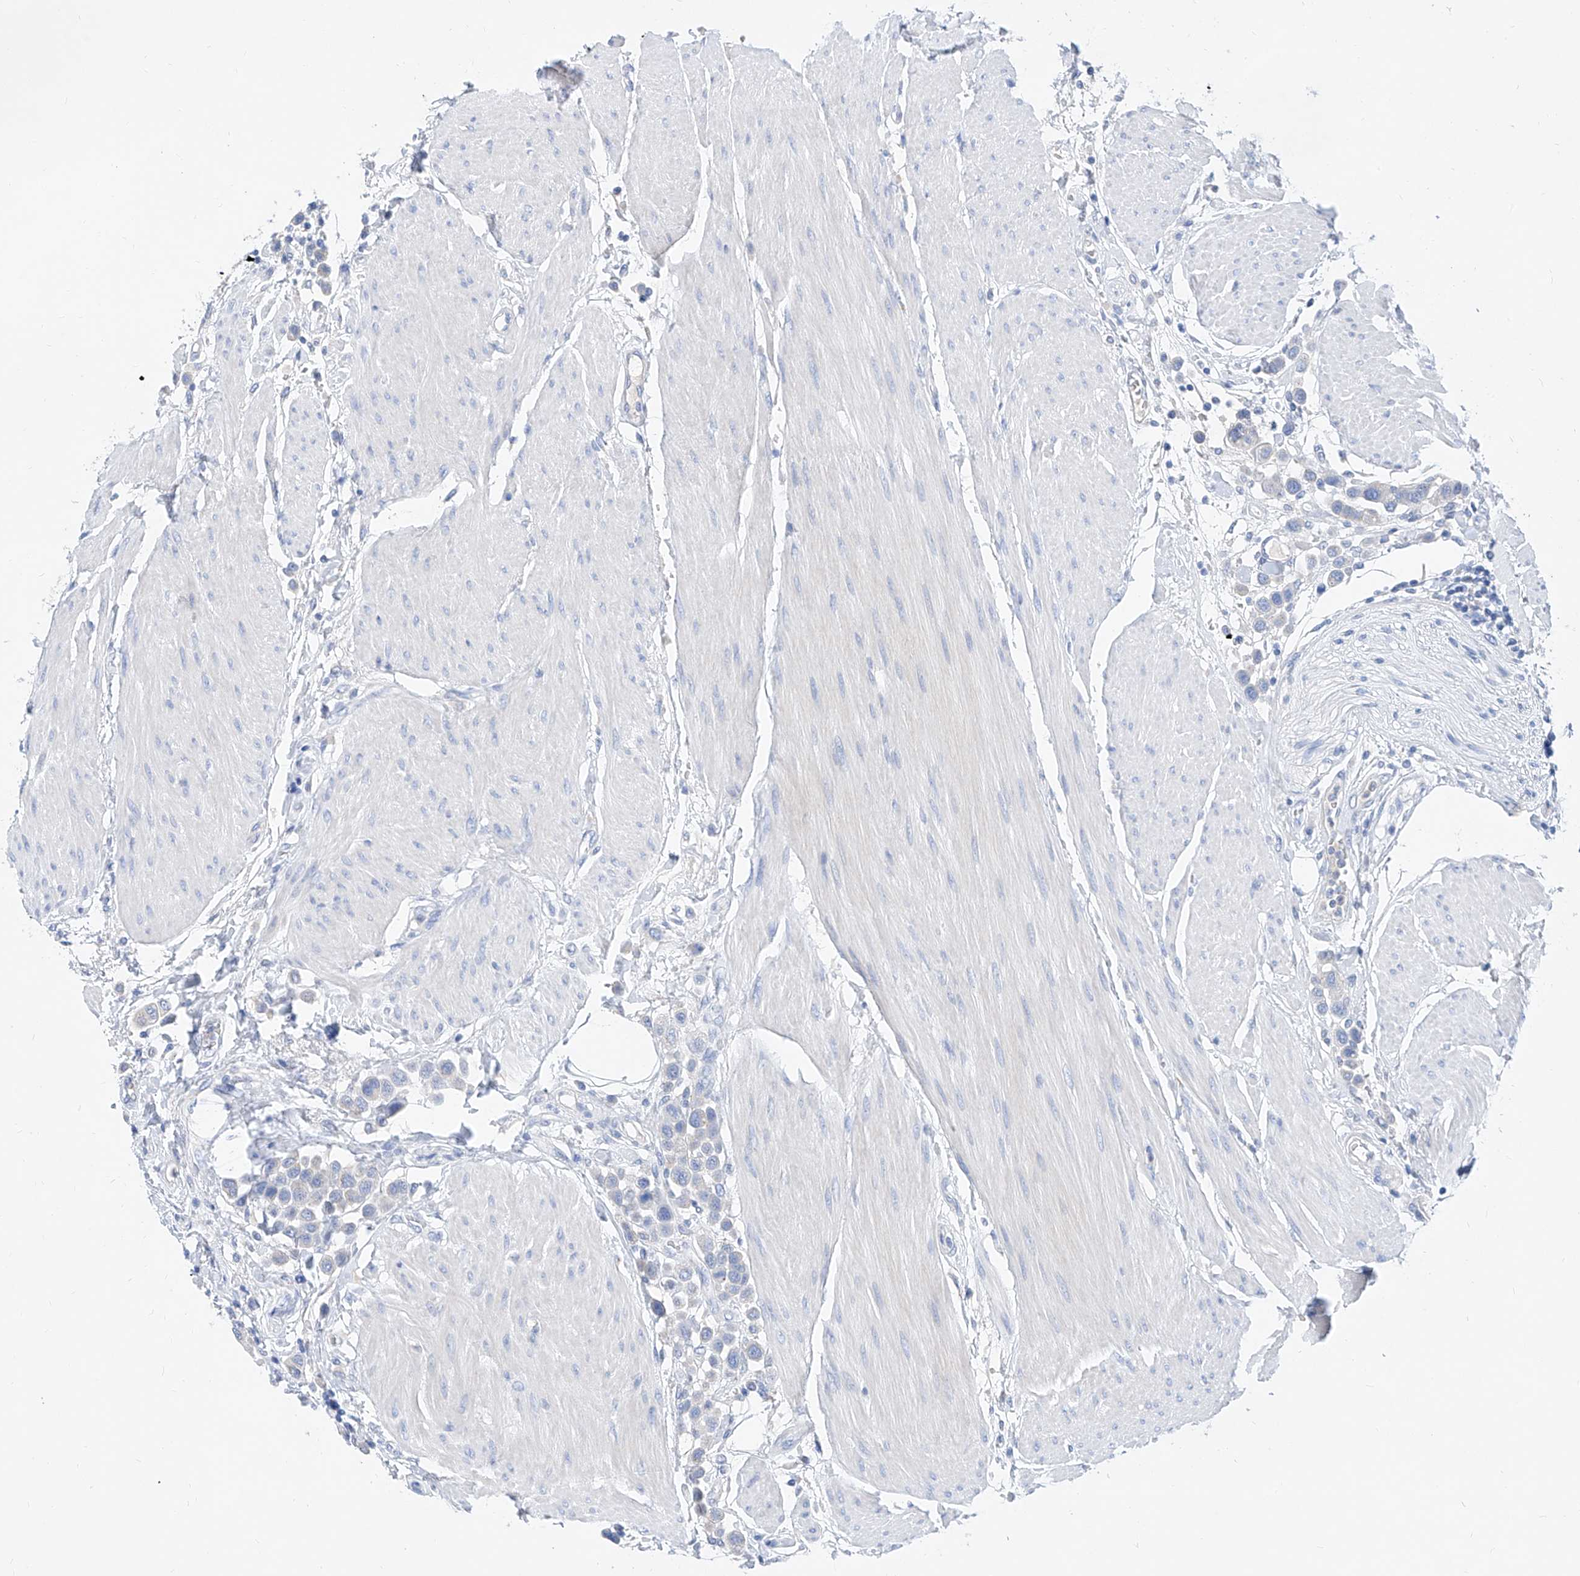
{"staining": {"intensity": "negative", "quantity": "none", "location": "none"}, "tissue": "urothelial cancer", "cell_type": "Tumor cells", "image_type": "cancer", "snomed": [{"axis": "morphology", "description": "Urothelial carcinoma, High grade"}, {"axis": "topography", "description": "Urinary bladder"}], "caption": "High power microscopy histopathology image of an IHC histopathology image of urothelial cancer, revealing no significant expression in tumor cells. The staining is performed using DAB brown chromogen with nuclei counter-stained in using hematoxylin.", "gene": "SLC25A29", "patient": {"sex": "male", "age": 50}}